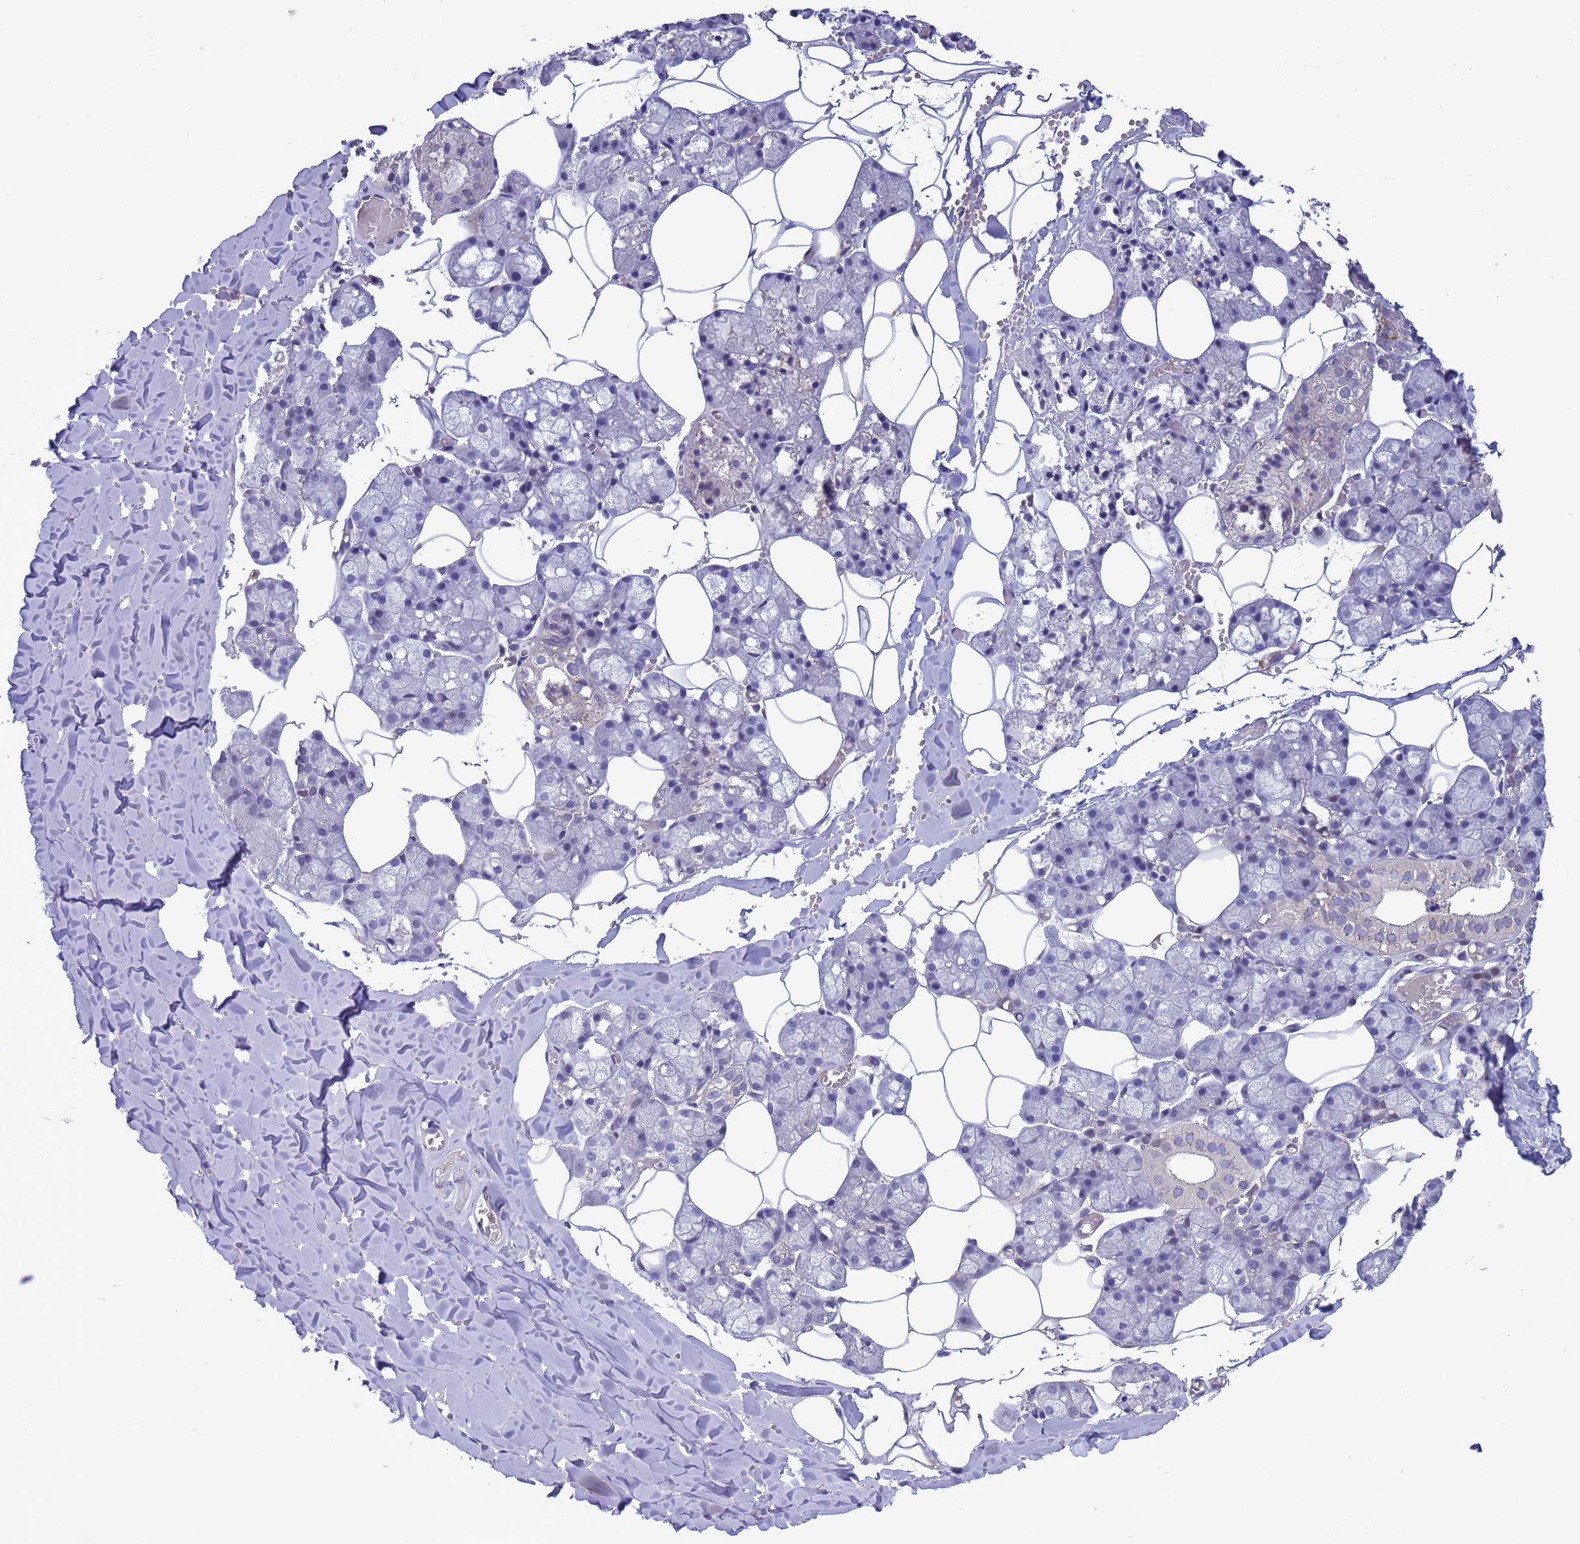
{"staining": {"intensity": "weak", "quantity": "<25%", "location": "cytoplasmic/membranous"}, "tissue": "salivary gland", "cell_type": "Glandular cells", "image_type": "normal", "snomed": [{"axis": "morphology", "description": "Normal tissue, NOS"}, {"axis": "topography", "description": "Salivary gland"}], "caption": "Immunohistochemical staining of benign salivary gland displays no significant expression in glandular cells. (DAB (3,3'-diaminobenzidine) IHC visualized using brightfield microscopy, high magnification).", "gene": "GJA10", "patient": {"sex": "male", "age": 62}}